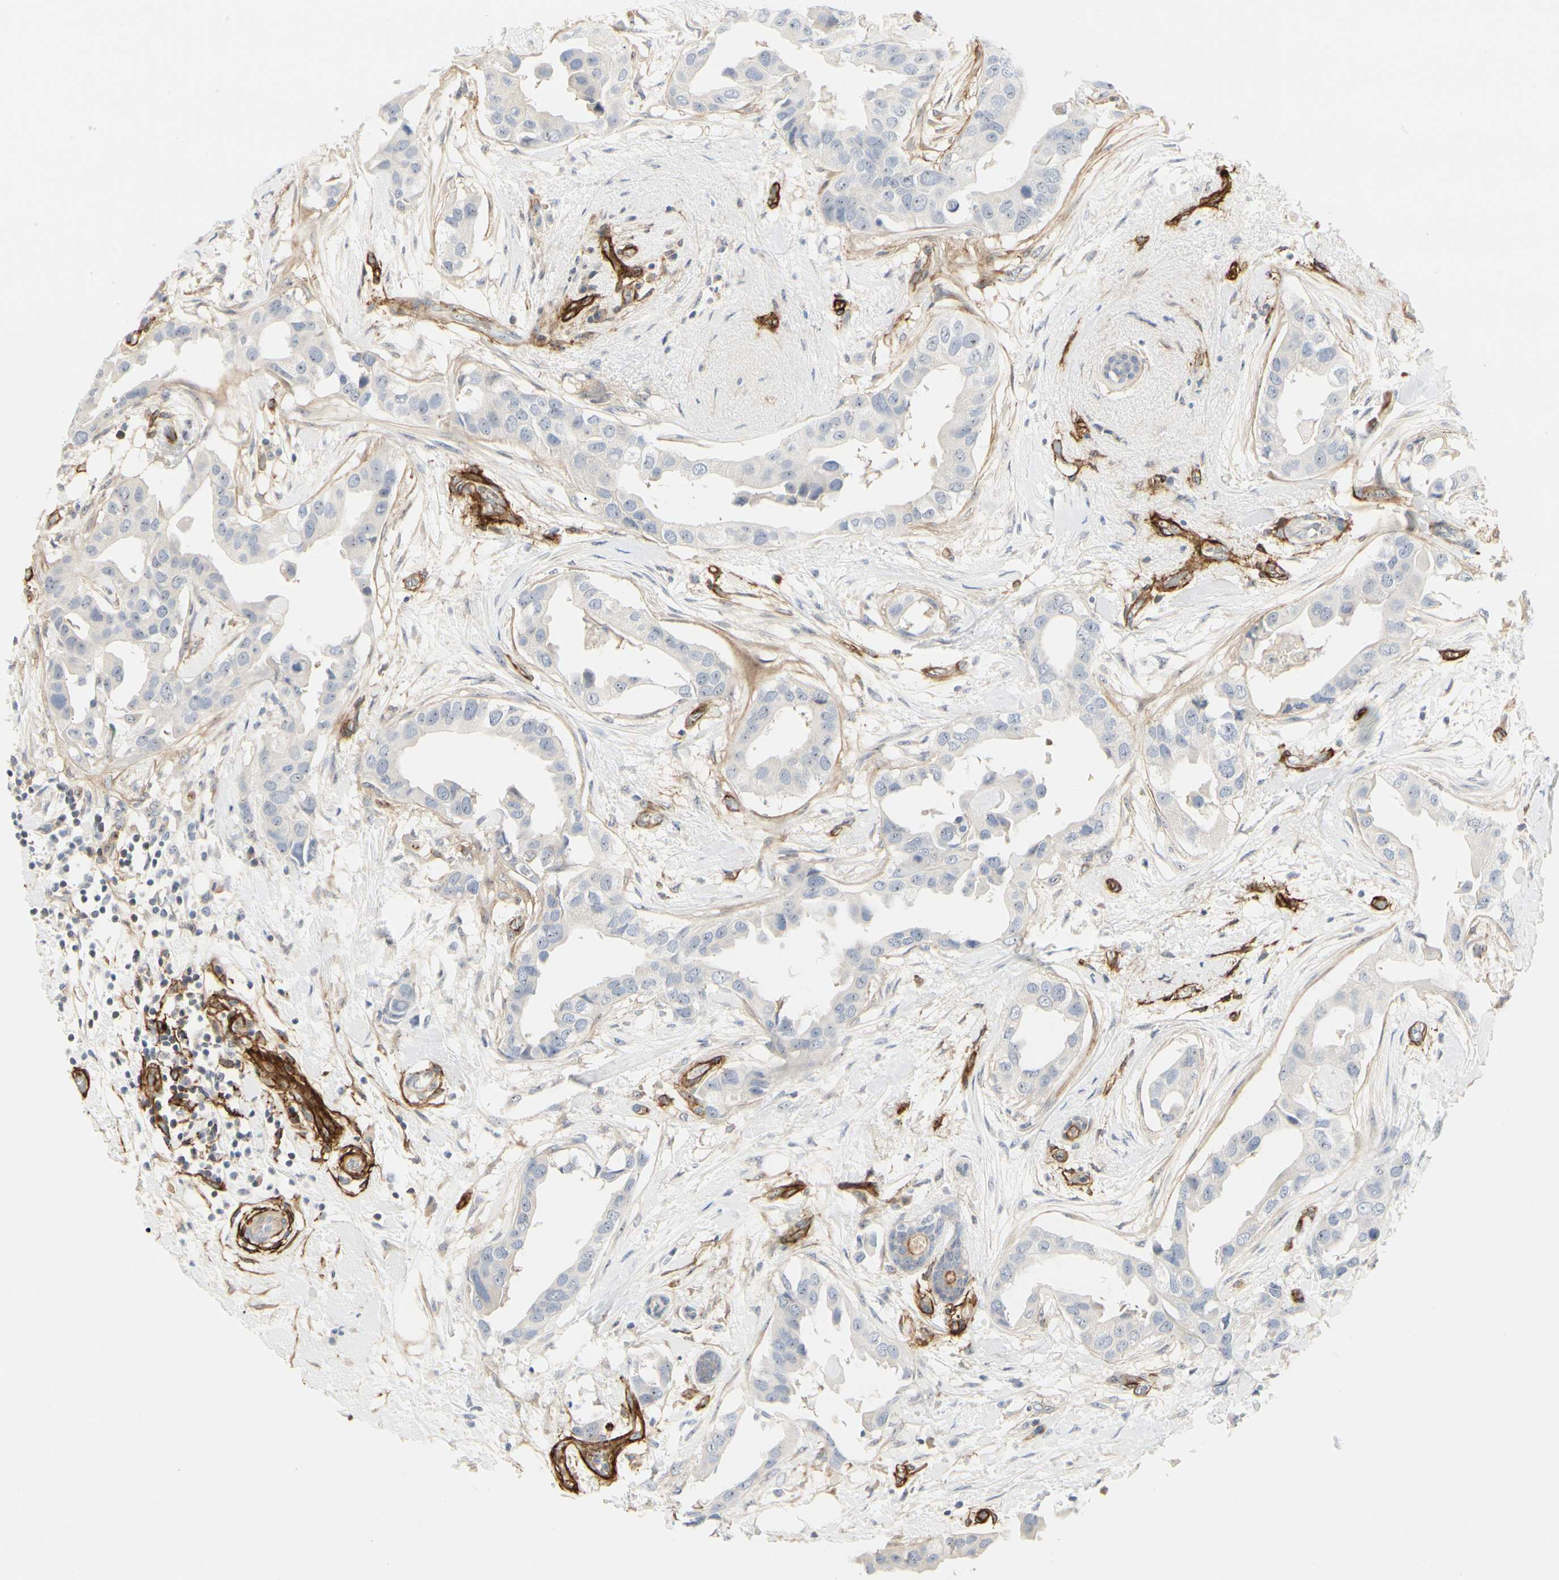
{"staining": {"intensity": "negative", "quantity": "none", "location": "none"}, "tissue": "breast cancer", "cell_type": "Tumor cells", "image_type": "cancer", "snomed": [{"axis": "morphology", "description": "Duct carcinoma"}, {"axis": "topography", "description": "Breast"}], "caption": "A photomicrograph of human breast infiltrating ductal carcinoma is negative for staining in tumor cells.", "gene": "GGT5", "patient": {"sex": "female", "age": 40}}